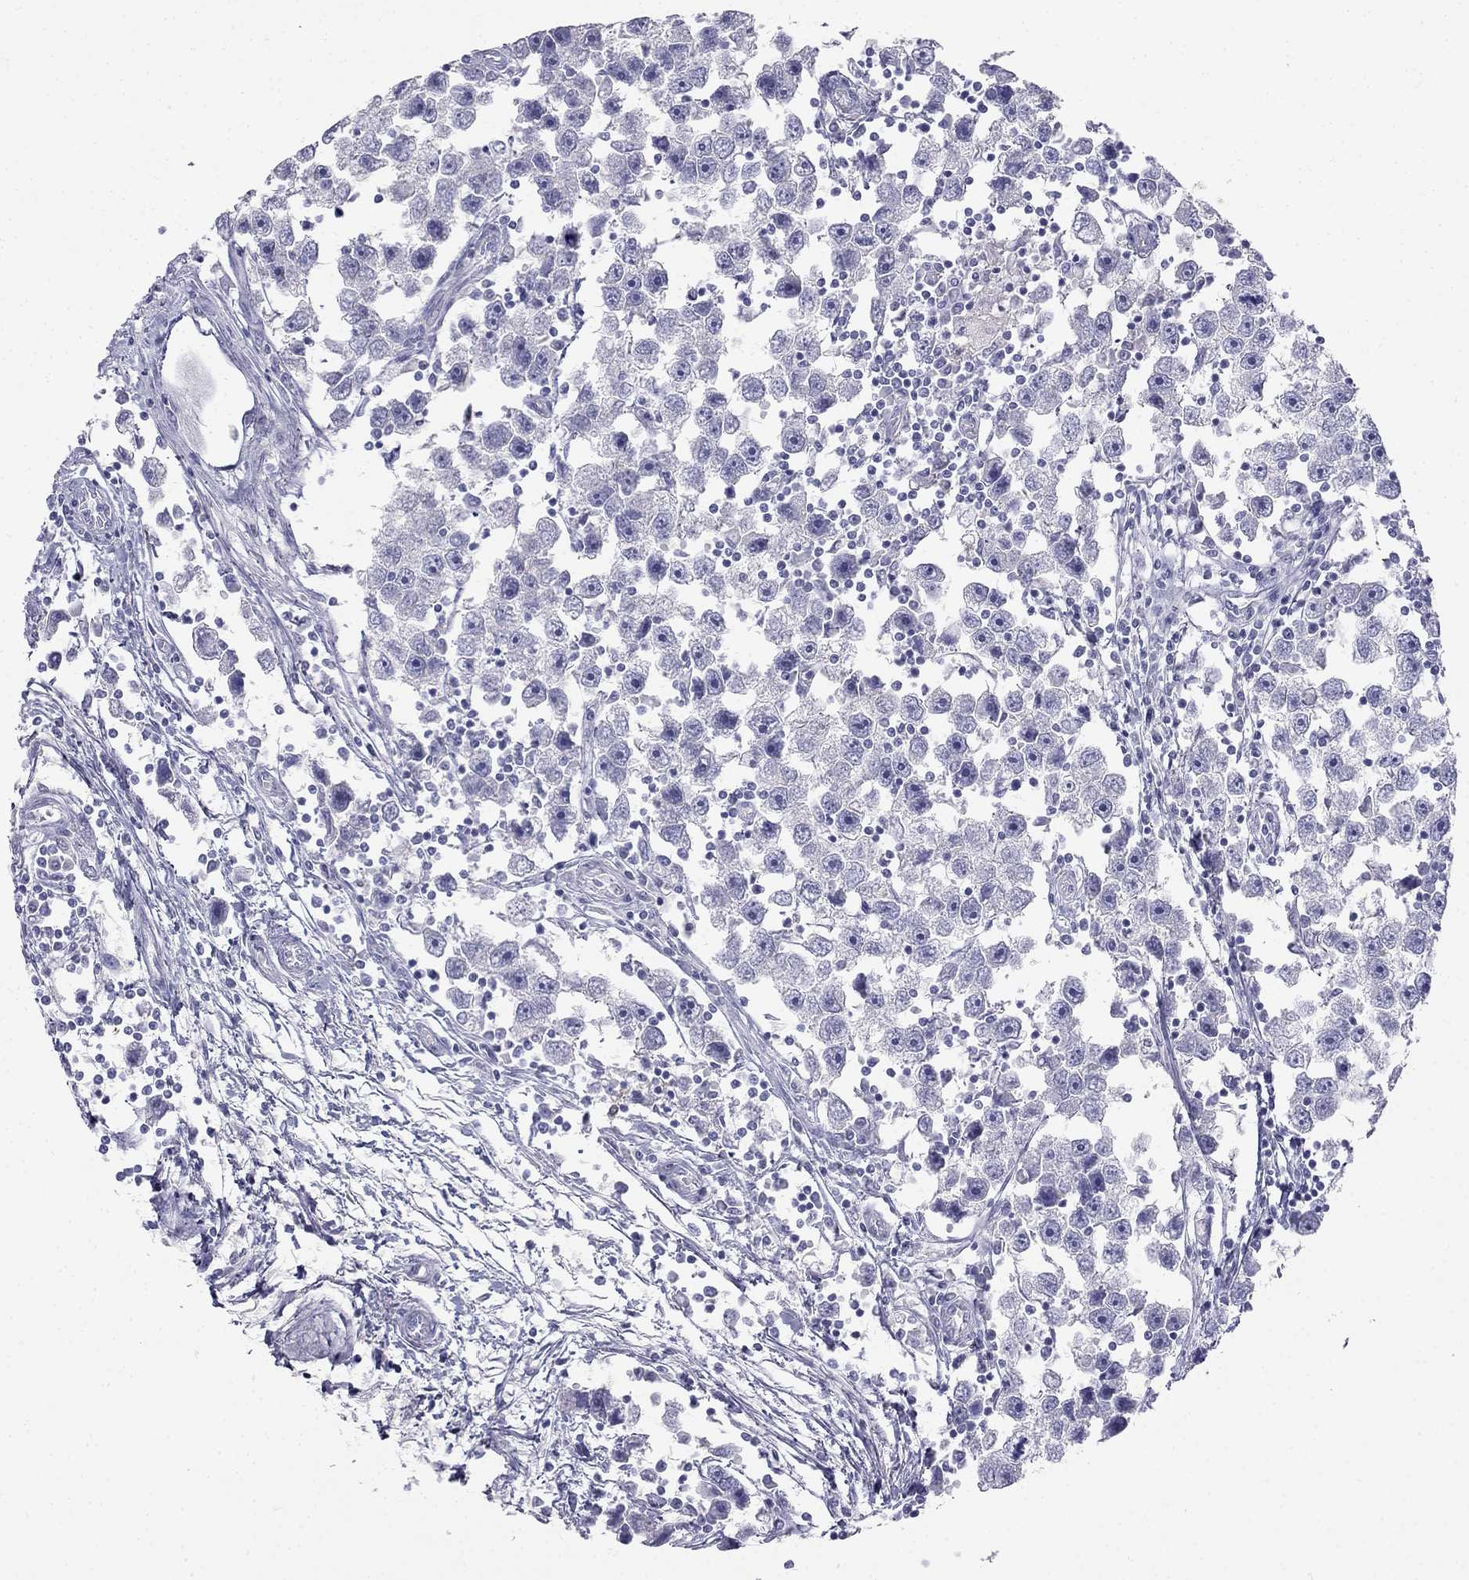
{"staining": {"intensity": "negative", "quantity": "none", "location": "none"}, "tissue": "testis cancer", "cell_type": "Tumor cells", "image_type": "cancer", "snomed": [{"axis": "morphology", "description": "Seminoma, NOS"}, {"axis": "topography", "description": "Testis"}], "caption": "Tumor cells are negative for brown protein staining in seminoma (testis).", "gene": "RFLNA", "patient": {"sex": "male", "age": 30}}